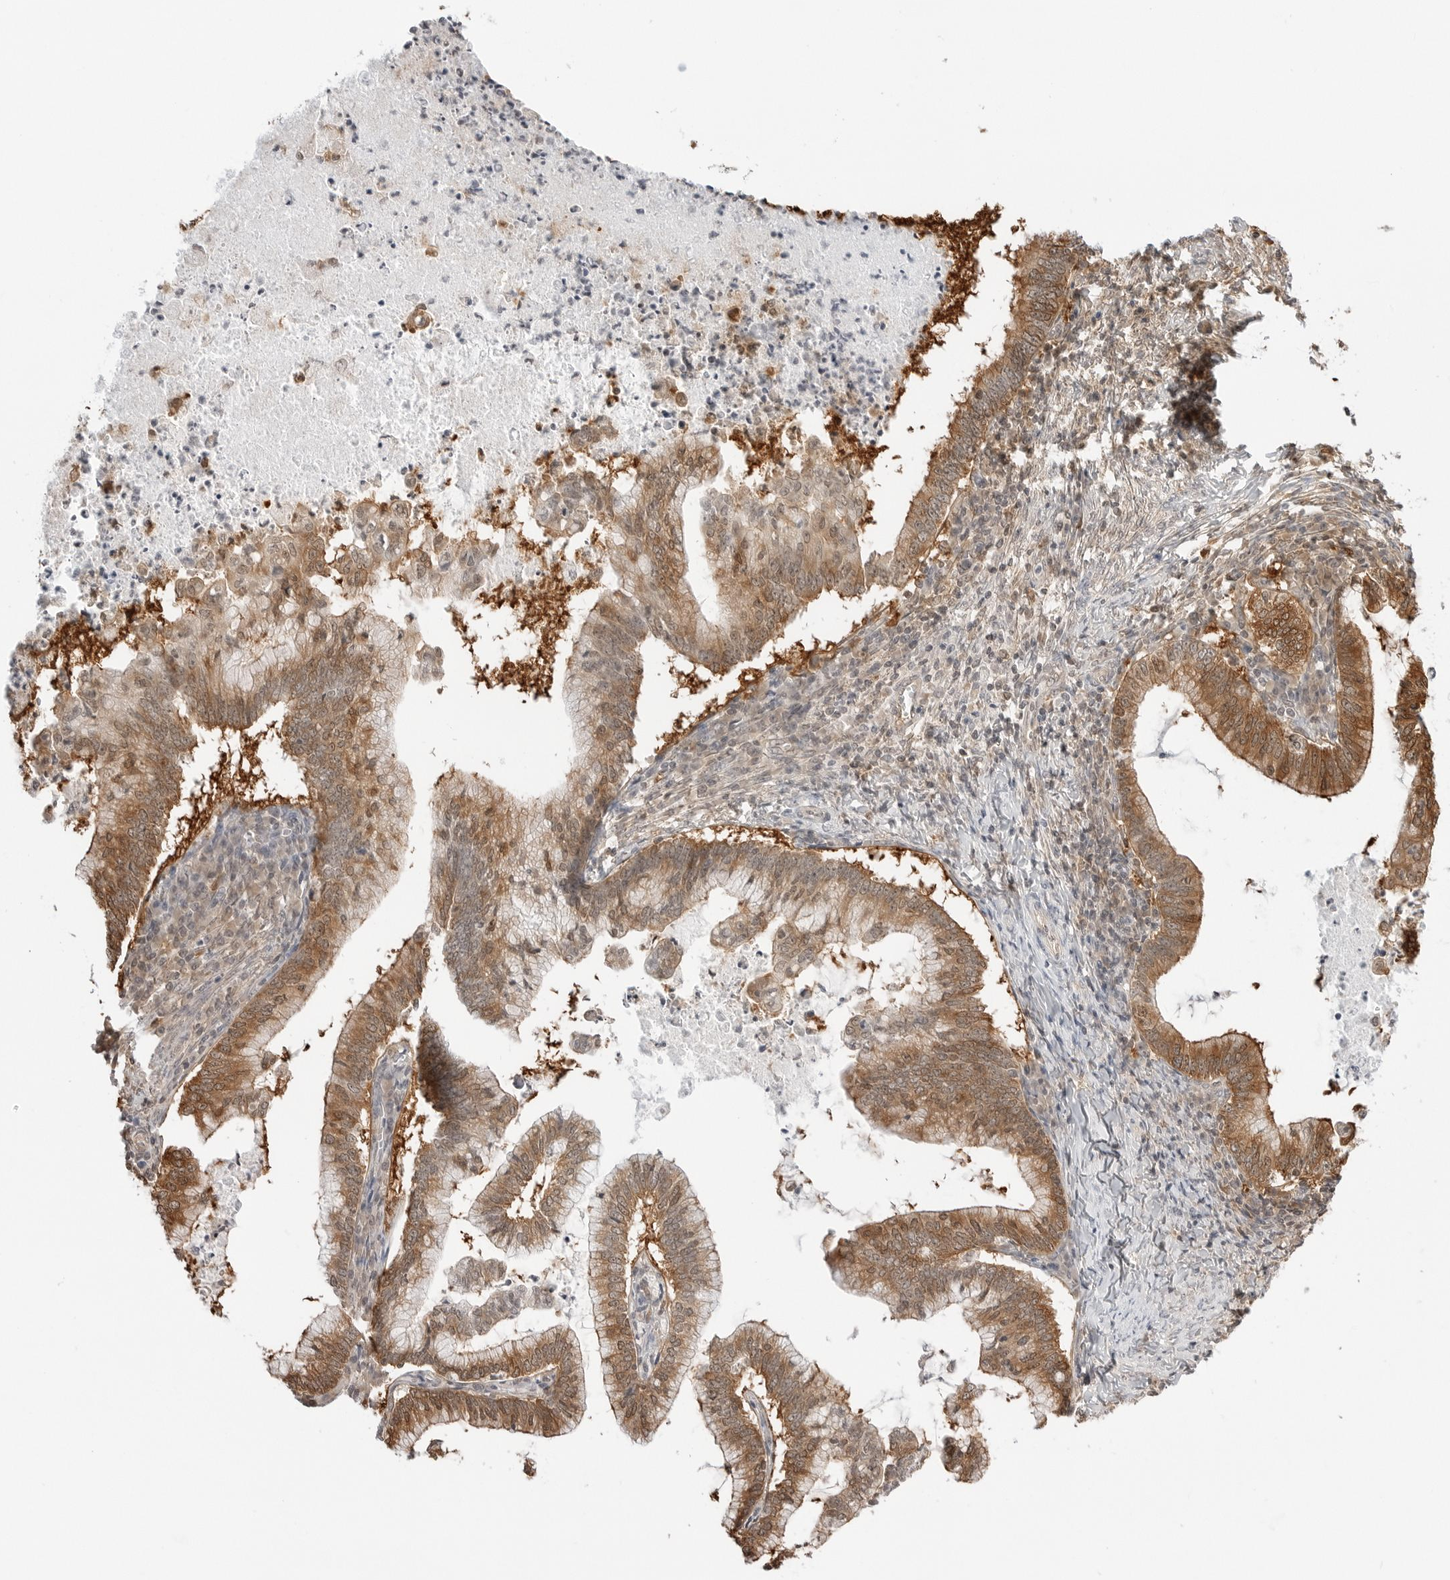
{"staining": {"intensity": "moderate", "quantity": ">75%", "location": "cytoplasmic/membranous"}, "tissue": "cervical cancer", "cell_type": "Tumor cells", "image_type": "cancer", "snomed": [{"axis": "morphology", "description": "Adenocarcinoma, NOS"}, {"axis": "topography", "description": "Cervix"}], "caption": "Human adenocarcinoma (cervical) stained with a brown dye shows moderate cytoplasmic/membranous positive expression in about >75% of tumor cells.", "gene": "NUDC", "patient": {"sex": "female", "age": 36}}